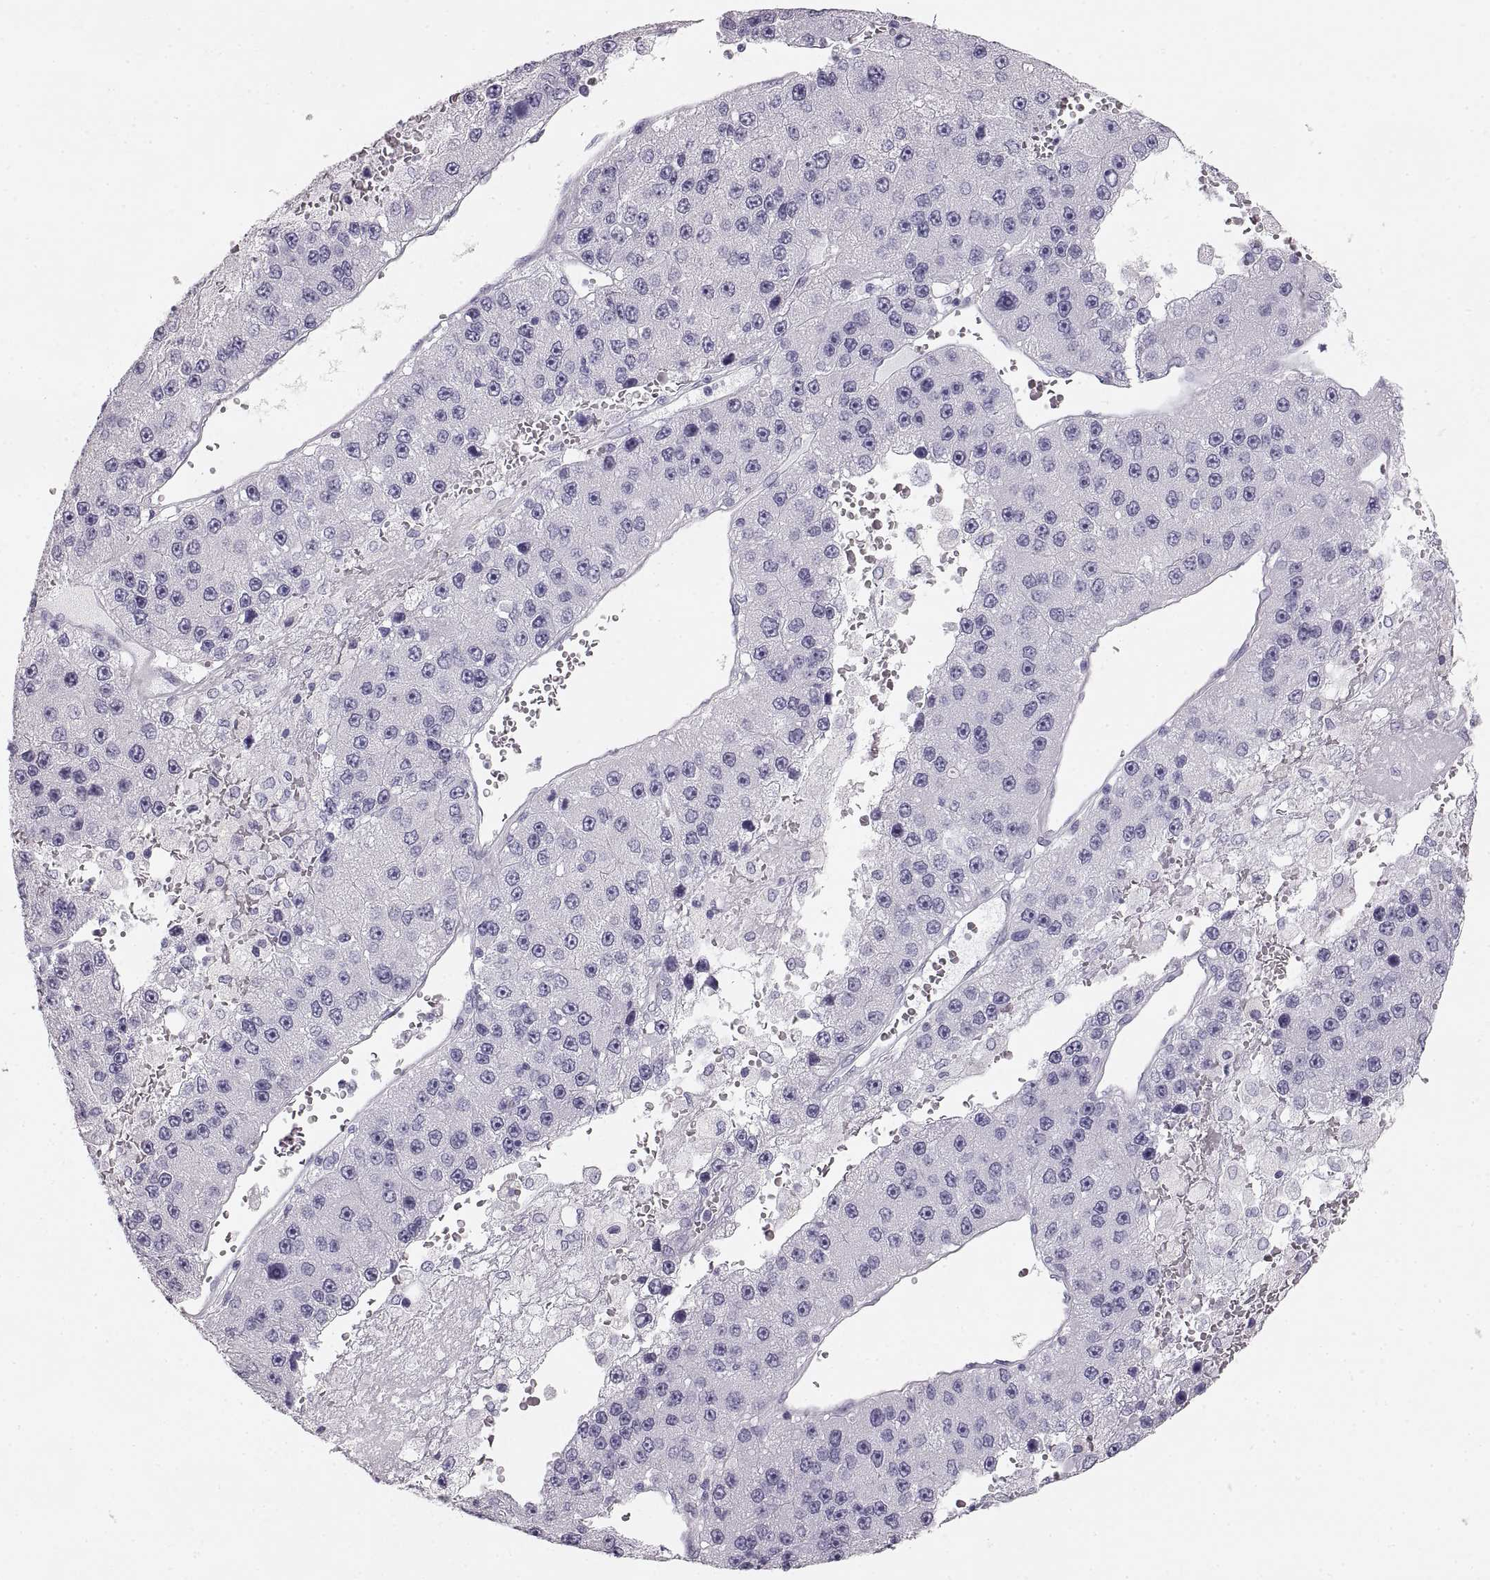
{"staining": {"intensity": "negative", "quantity": "none", "location": "none"}, "tissue": "liver cancer", "cell_type": "Tumor cells", "image_type": "cancer", "snomed": [{"axis": "morphology", "description": "Carcinoma, Hepatocellular, NOS"}, {"axis": "topography", "description": "Liver"}], "caption": "A histopathology image of liver hepatocellular carcinoma stained for a protein displays no brown staining in tumor cells. The staining is performed using DAB brown chromogen with nuclei counter-stained in using hematoxylin.", "gene": "CRYAA", "patient": {"sex": "female", "age": 73}}